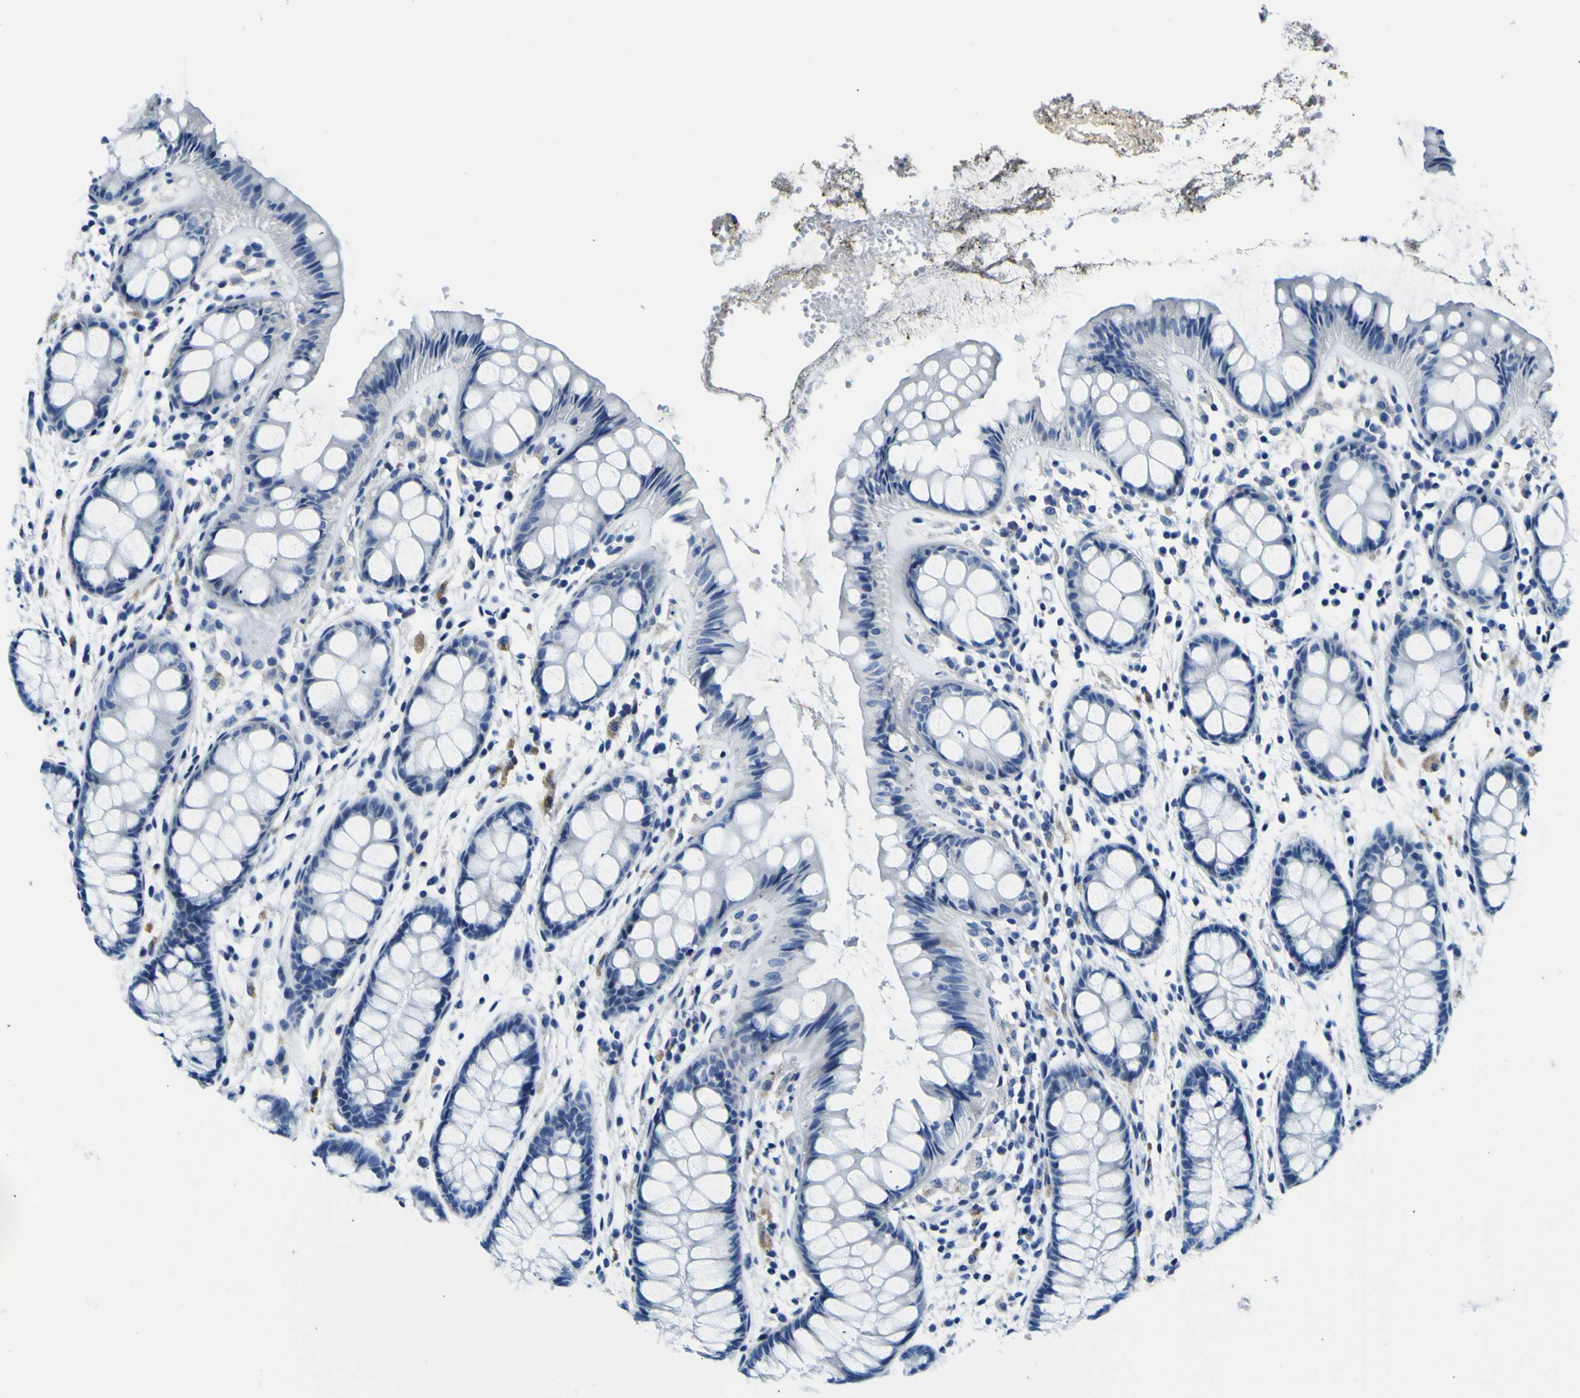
{"staining": {"intensity": "negative", "quantity": "none", "location": "none"}, "tissue": "rectum", "cell_type": "Glandular cells", "image_type": "normal", "snomed": [{"axis": "morphology", "description": "Normal tissue, NOS"}, {"axis": "topography", "description": "Rectum"}], "caption": "A histopathology image of rectum stained for a protein demonstrates no brown staining in glandular cells. (Brightfield microscopy of DAB (3,3'-diaminobenzidine) immunohistochemistry (IHC) at high magnification).", "gene": "ADGRA2", "patient": {"sex": "female", "age": 66}}